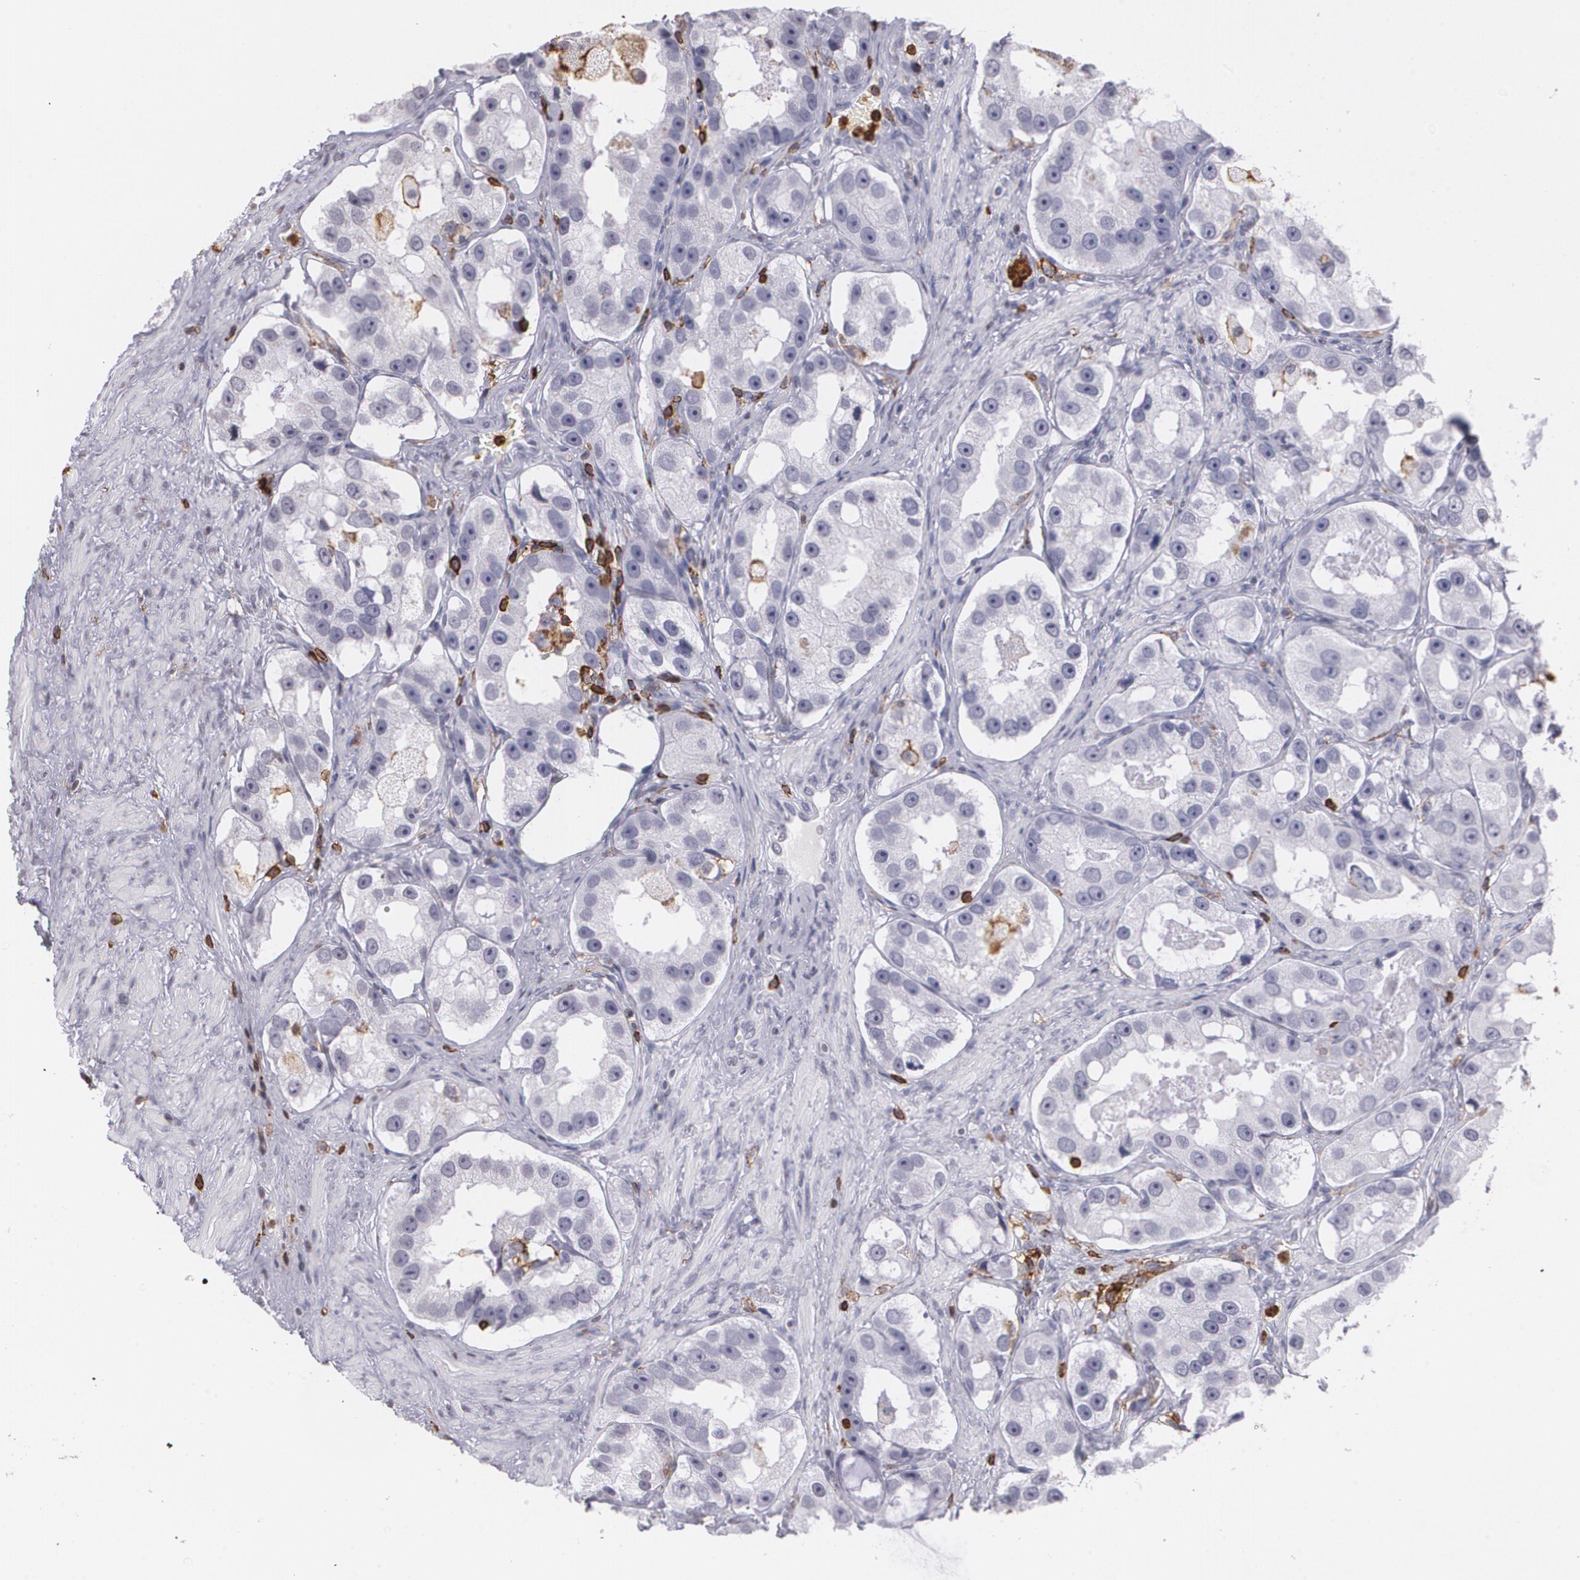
{"staining": {"intensity": "negative", "quantity": "none", "location": "none"}, "tissue": "prostate cancer", "cell_type": "Tumor cells", "image_type": "cancer", "snomed": [{"axis": "morphology", "description": "Adenocarcinoma, High grade"}, {"axis": "topography", "description": "Prostate"}], "caption": "DAB immunohistochemical staining of human high-grade adenocarcinoma (prostate) exhibits no significant positivity in tumor cells.", "gene": "PTPRC", "patient": {"sex": "male", "age": 63}}